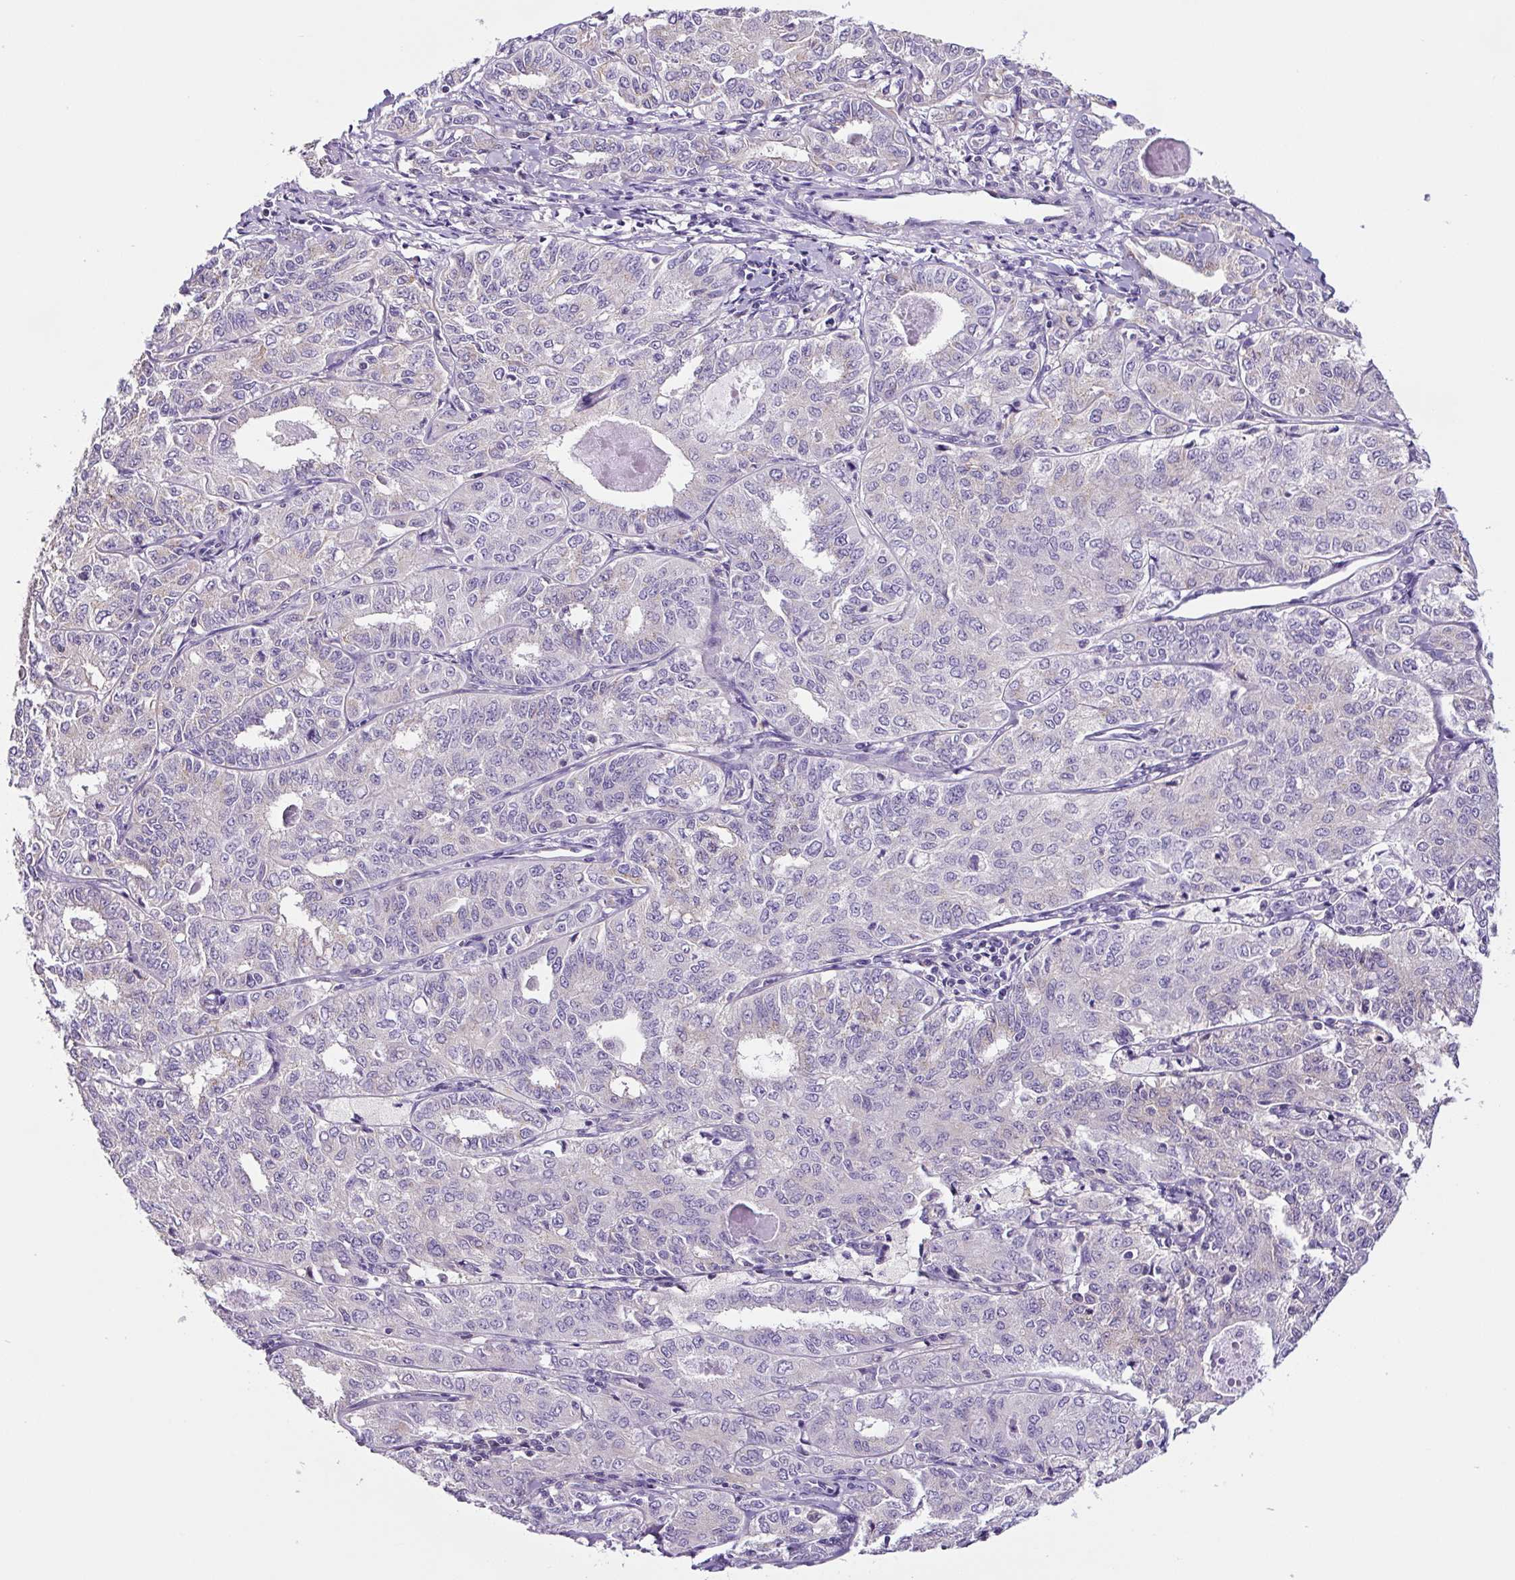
{"staining": {"intensity": "negative", "quantity": "none", "location": "none"}, "tissue": "endometrial cancer", "cell_type": "Tumor cells", "image_type": "cancer", "snomed": [{"axis": "morphology", "description": "Adenocarcinoma, NOS"}, {"axis": "topography", "description": "Endometrium"}], "caption": "The image reveals no significant positivity in tumor cells of adenocarcinoma (endometrial).", "gene": "GORASP1", "patient": {"sex": "female", "age": 61}}